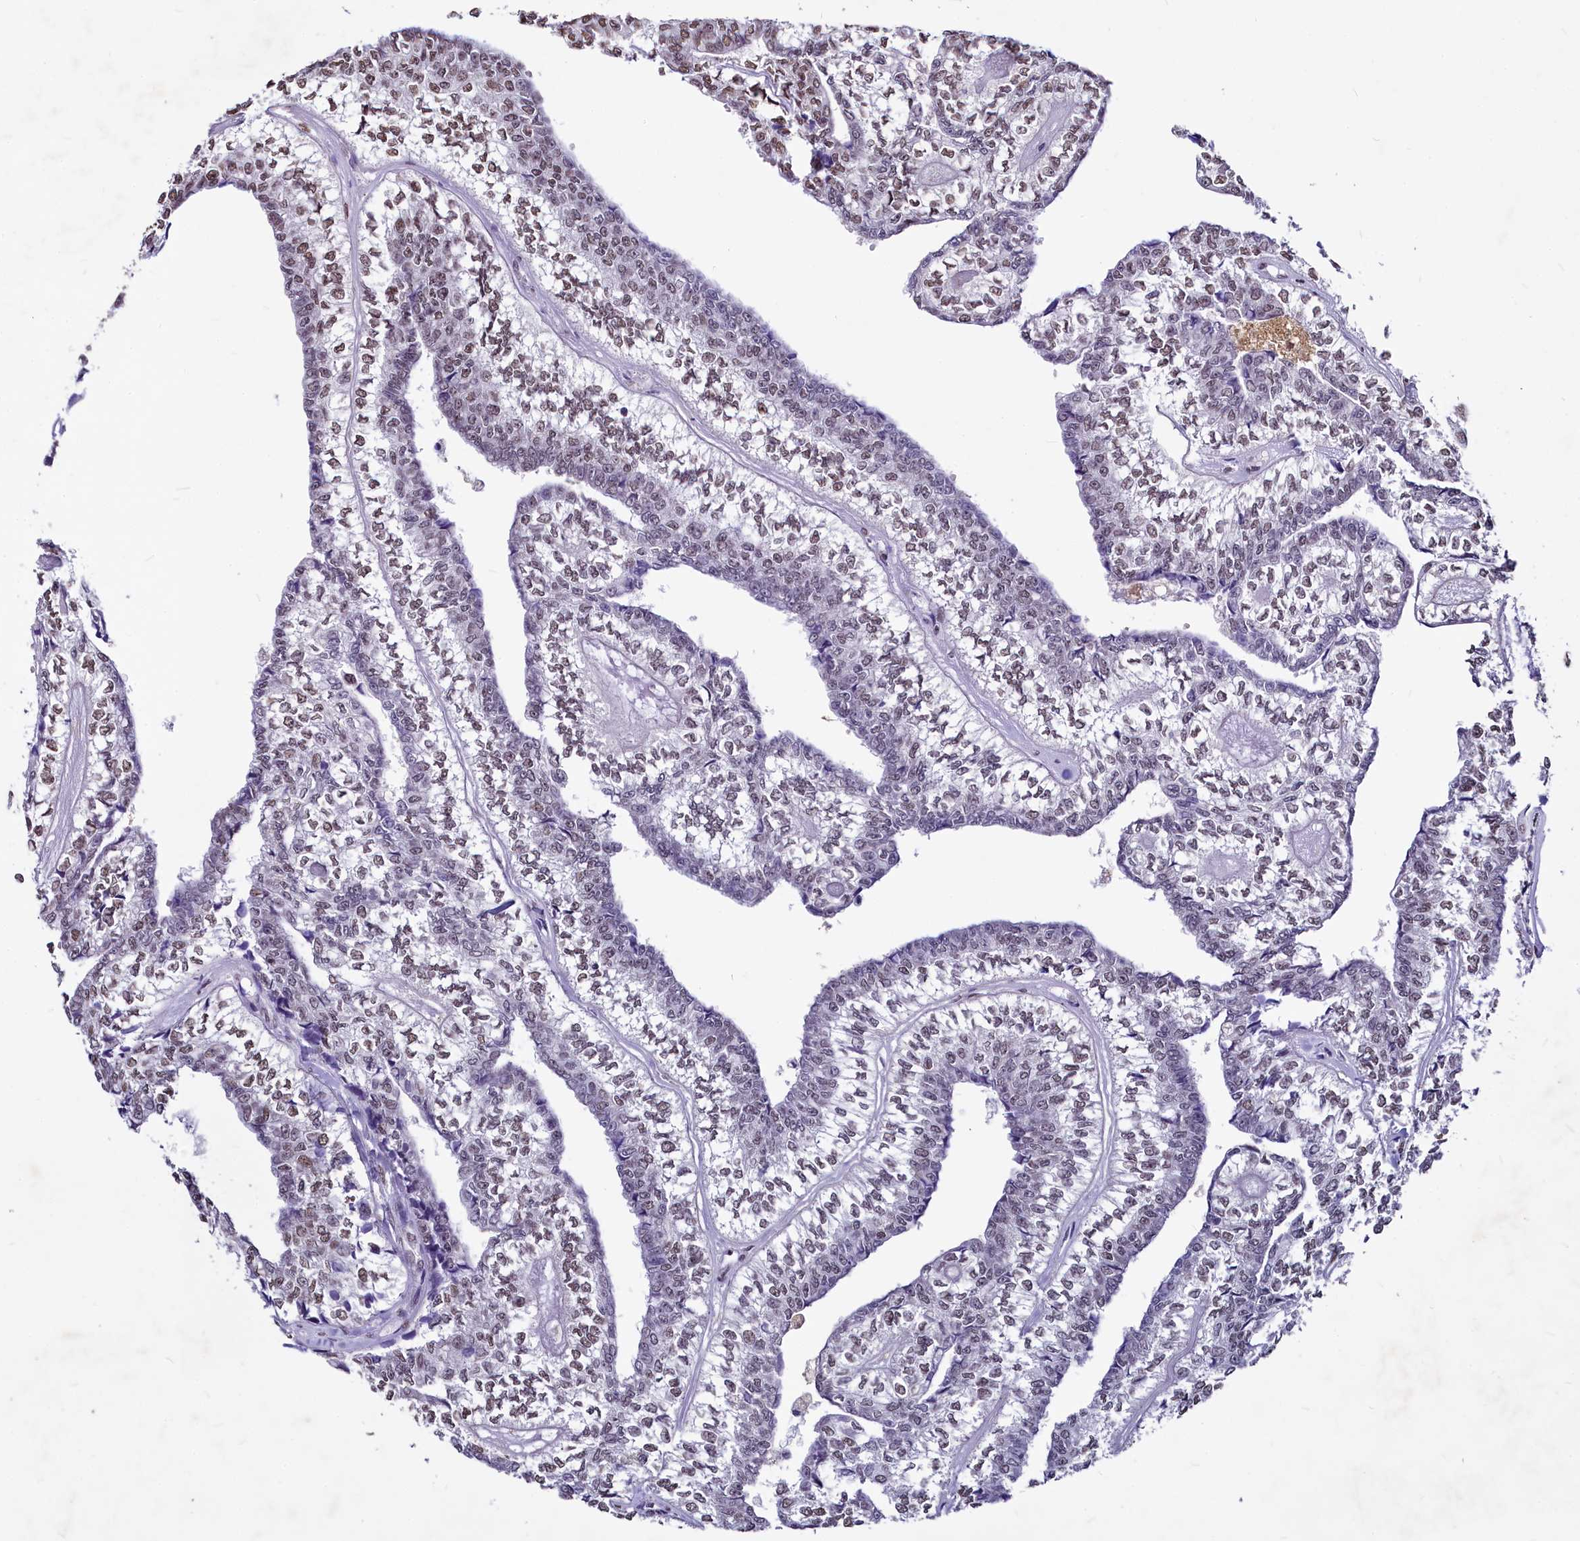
{"staining": {"intensity": "weak", "quantity": "25%-75%", "location": "nuclear"}, "tissue": "head and neck cancer", "cell_type": "Tumor cells", "image_type": "cancer", "snomed": [{"axis": "morphology", "description": "Adenocarcinoma, NOS"}, {"axis": "topography", "description": "Head-Neck"}], "caption": "The immunohistochemical stain labels weak nuclear expression in tumor cells of head and neck adenocarcinoma tissue. (IHC, brightfield microscopy, high magnification).", "gene": "PARPBP", "patient": {"sex": "female", "age": 73}}